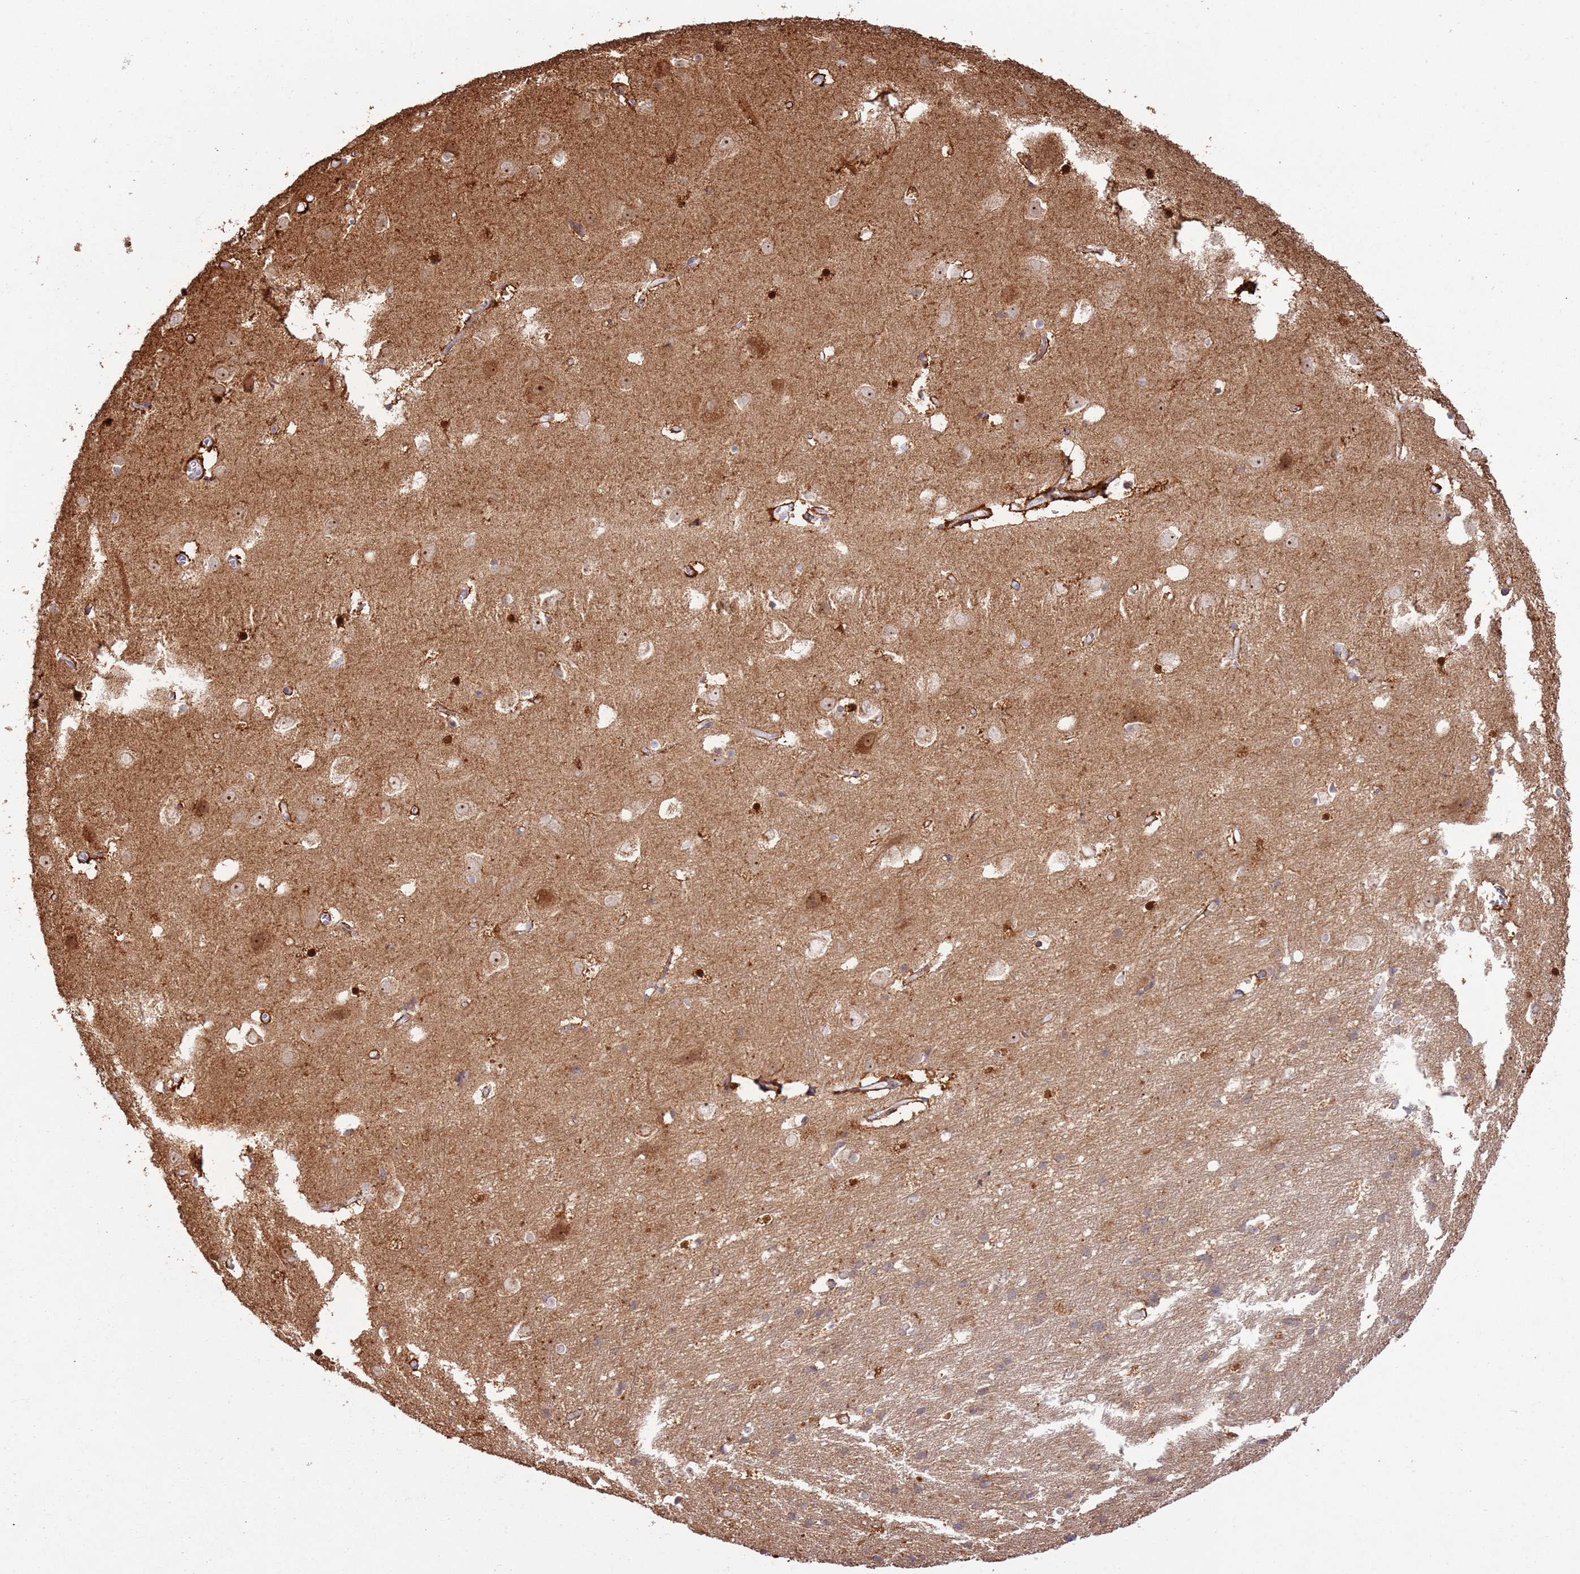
{"staining": {"intensity": "strong", "quantity": "25%-75%", "location": "cytoplasmic/membranous"}, "tissue": "cerebral cortex", "cell_type": "Endothelial cells", "image_type": "normal", "snomed": [{"axis": "morphology", "description": "Normal tissue, NOS"}, {"axis": "topography", "description": "Cerebral cortex"}], "caption": "The micrograph reveals staining of benign cerebral cortex, revealing strong cytoplasmic/membranous protein expression (brown color) within endothelial cells. The staining was performed using DAB to visualize the protein expression in brown, while the nuclei were stained in blue with hematoxylin (Magnification: 20x).", "gene": "CNPY1", "patient": {"sex": "male", "age": 54}}